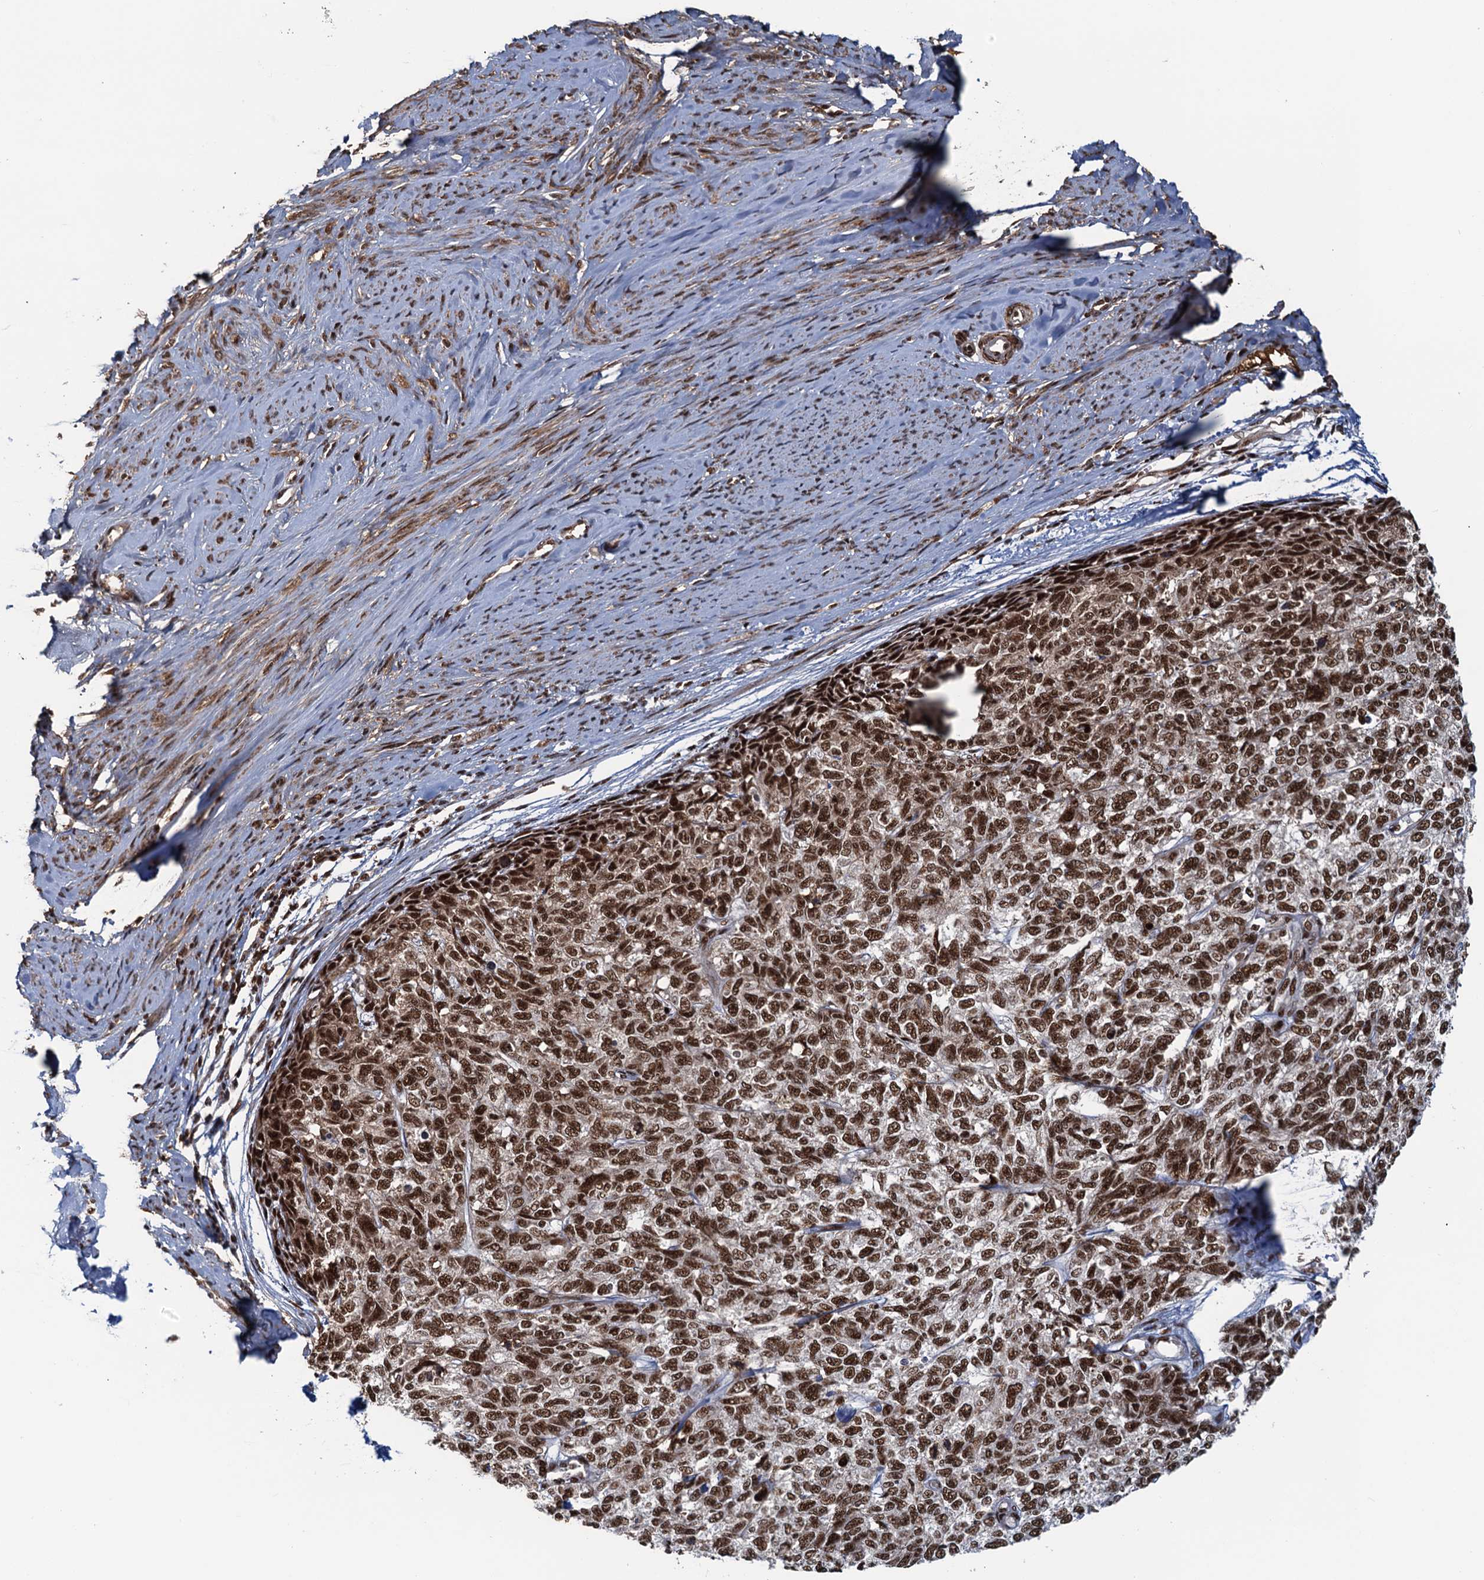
{"staining": {"intensity": "strong", "quantity": ">75%", "location": "nuclear"}, "tissue": "cervical cancer", "cell_type": "Tumor cells", "image_type": "cancer", "snomed": [{"axis": "morphology", "description": "Squamous cell carcinoma, NOS"}, {"axis": "topography", "description": "Cervix"}], "caption": "A brown stain labels strong nuclear positivity of a protein in human cervical cancer tumor cells.", "gene": "ZC3H18", "patient": {"sex": "female", "age": 63}}